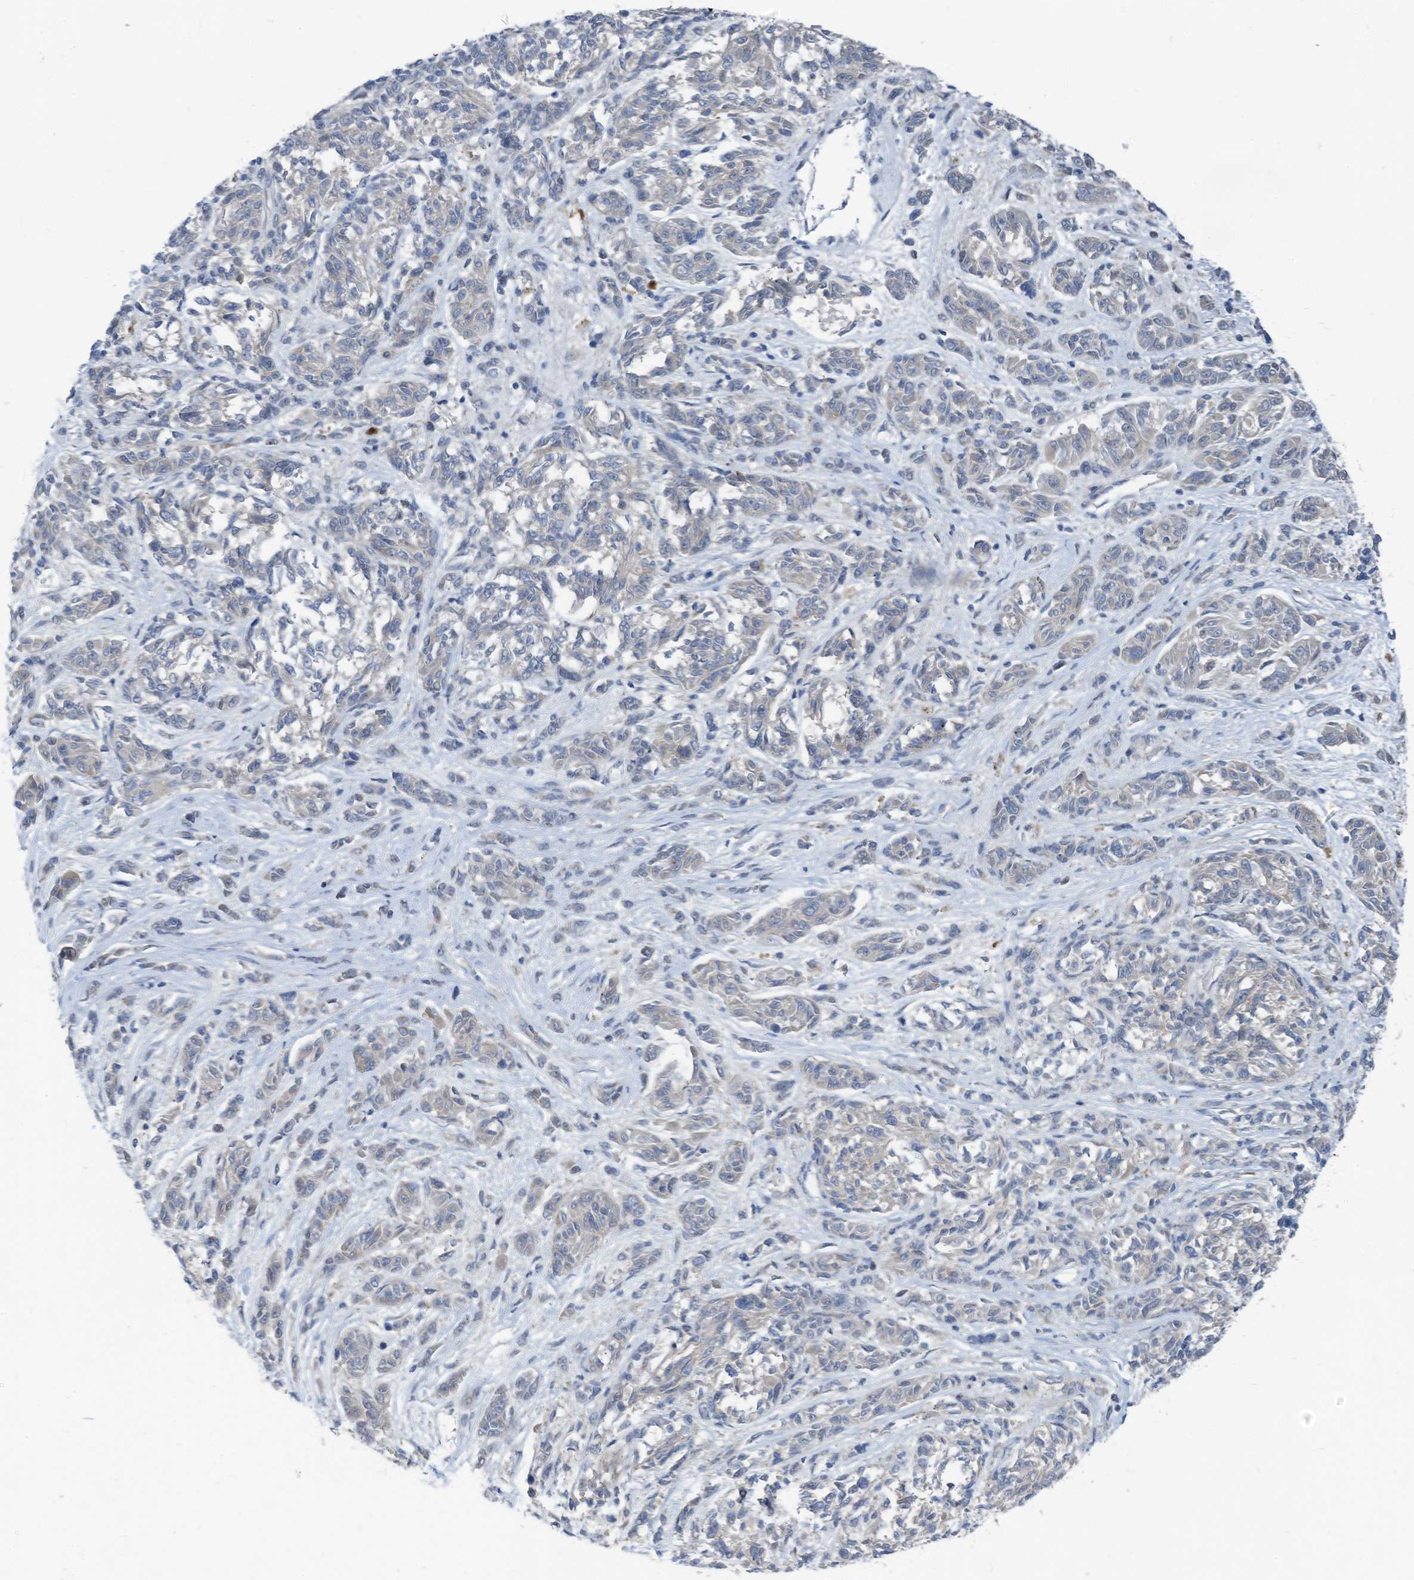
{"staining": {"intensity": "negative", "quantity": "none", "location": "none"}, "tissue": "melanoma", "cell_type": "Tumor cells", "image_type": "cancer", "snomed": [{"axis": "morphology", "description": "Malignant melanoma, NOS"}, {"axis": "topography", "description": "Skin"}], "caption": "Human melanoma stained for a protein using IHC demonstrates no staining in tumor cells.", "gene": "LDAH", "patient": {"sex": "male", "age": 53}}